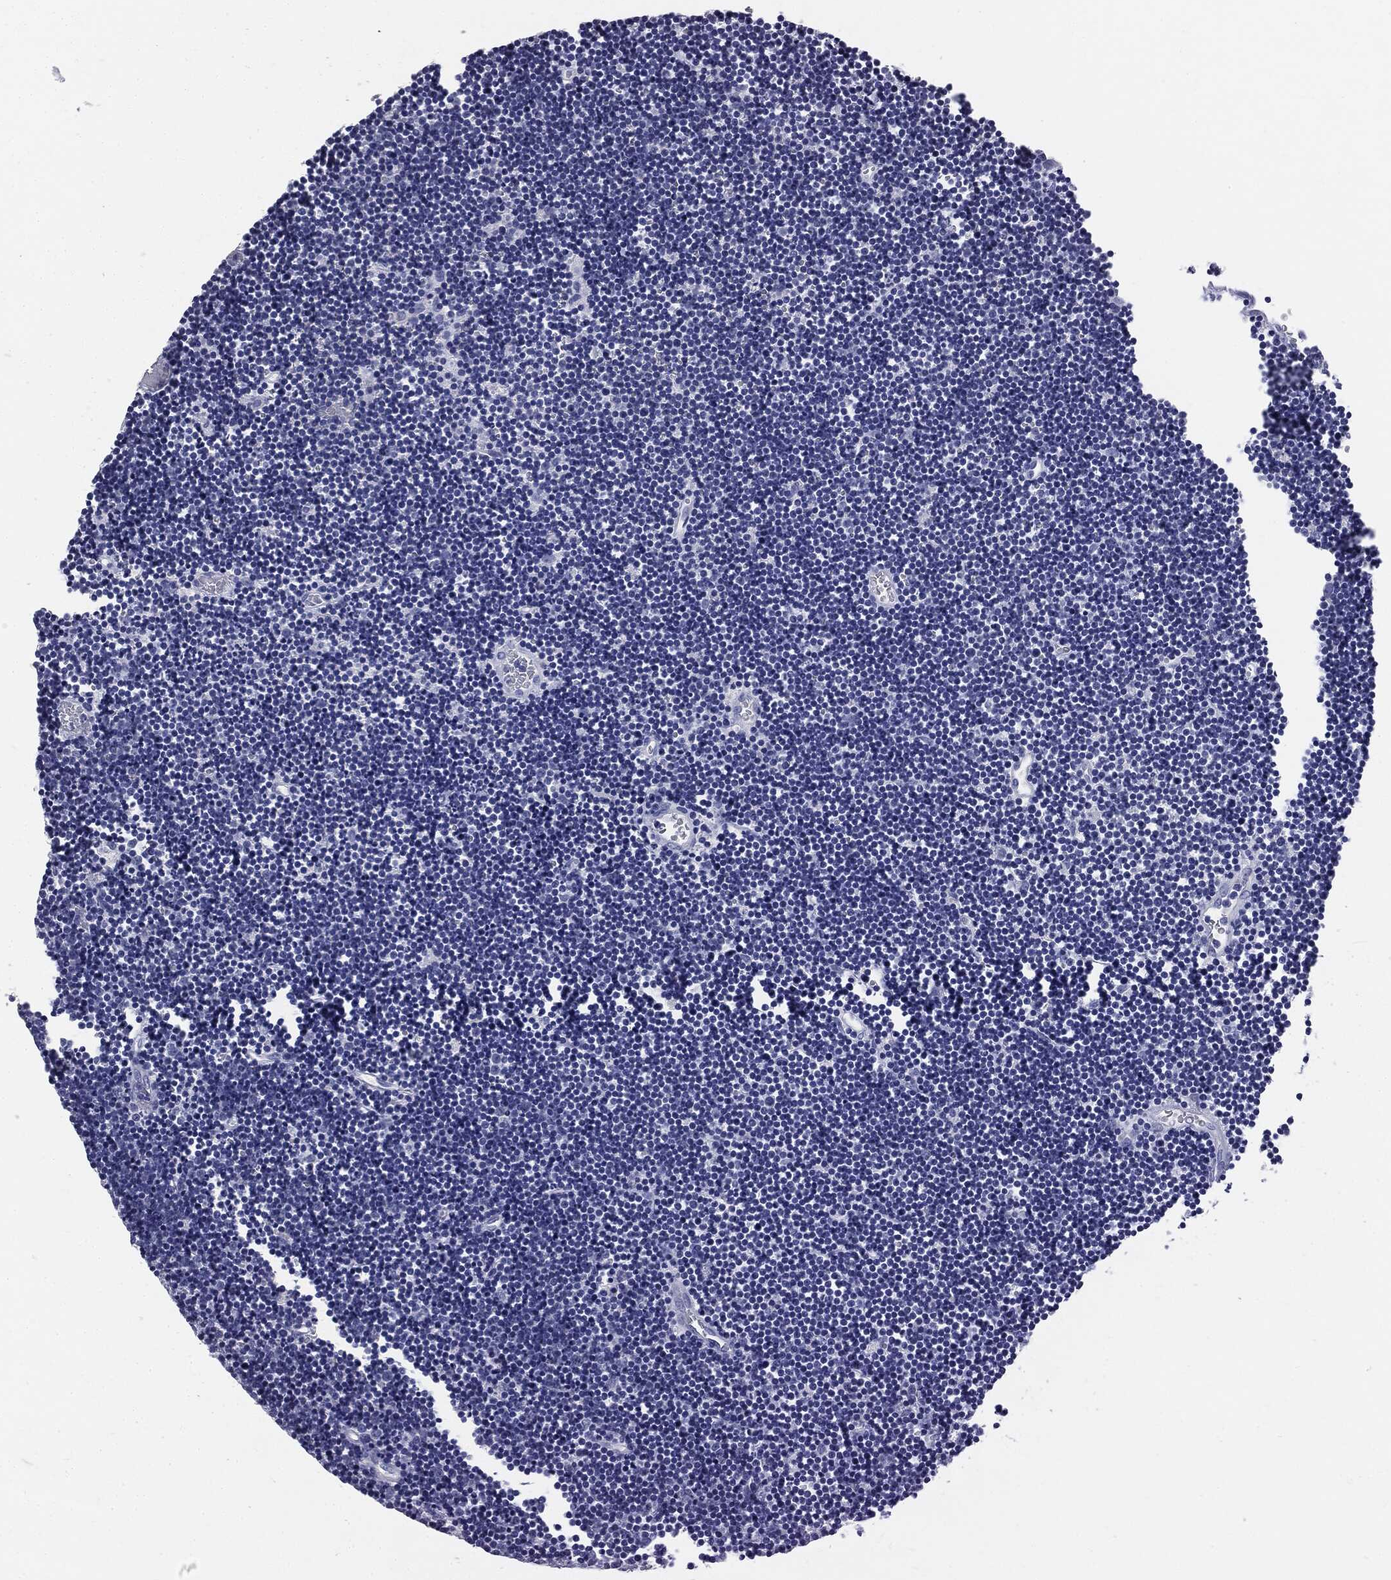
{"staining": {"intensity": "negative", "quantity": "none", "location": "none"}, "tissue": "lymphoma", "cell_type": "Tumor cells", "image_type": "cancer", "snomed": [{"axis": "morphology", "description": "Malignant lymphoma, non-Hodgkin's type, Low grade"}, {"axis": "topography", "description": "Brain"}], "caption": "The photomicrograph demonstrates no staining of tumor cells in malignant lymphoma, non-Hodgkin's type (low-grade).", "gene": "AFP", "patient": {"sex": "female", "age": 66}}